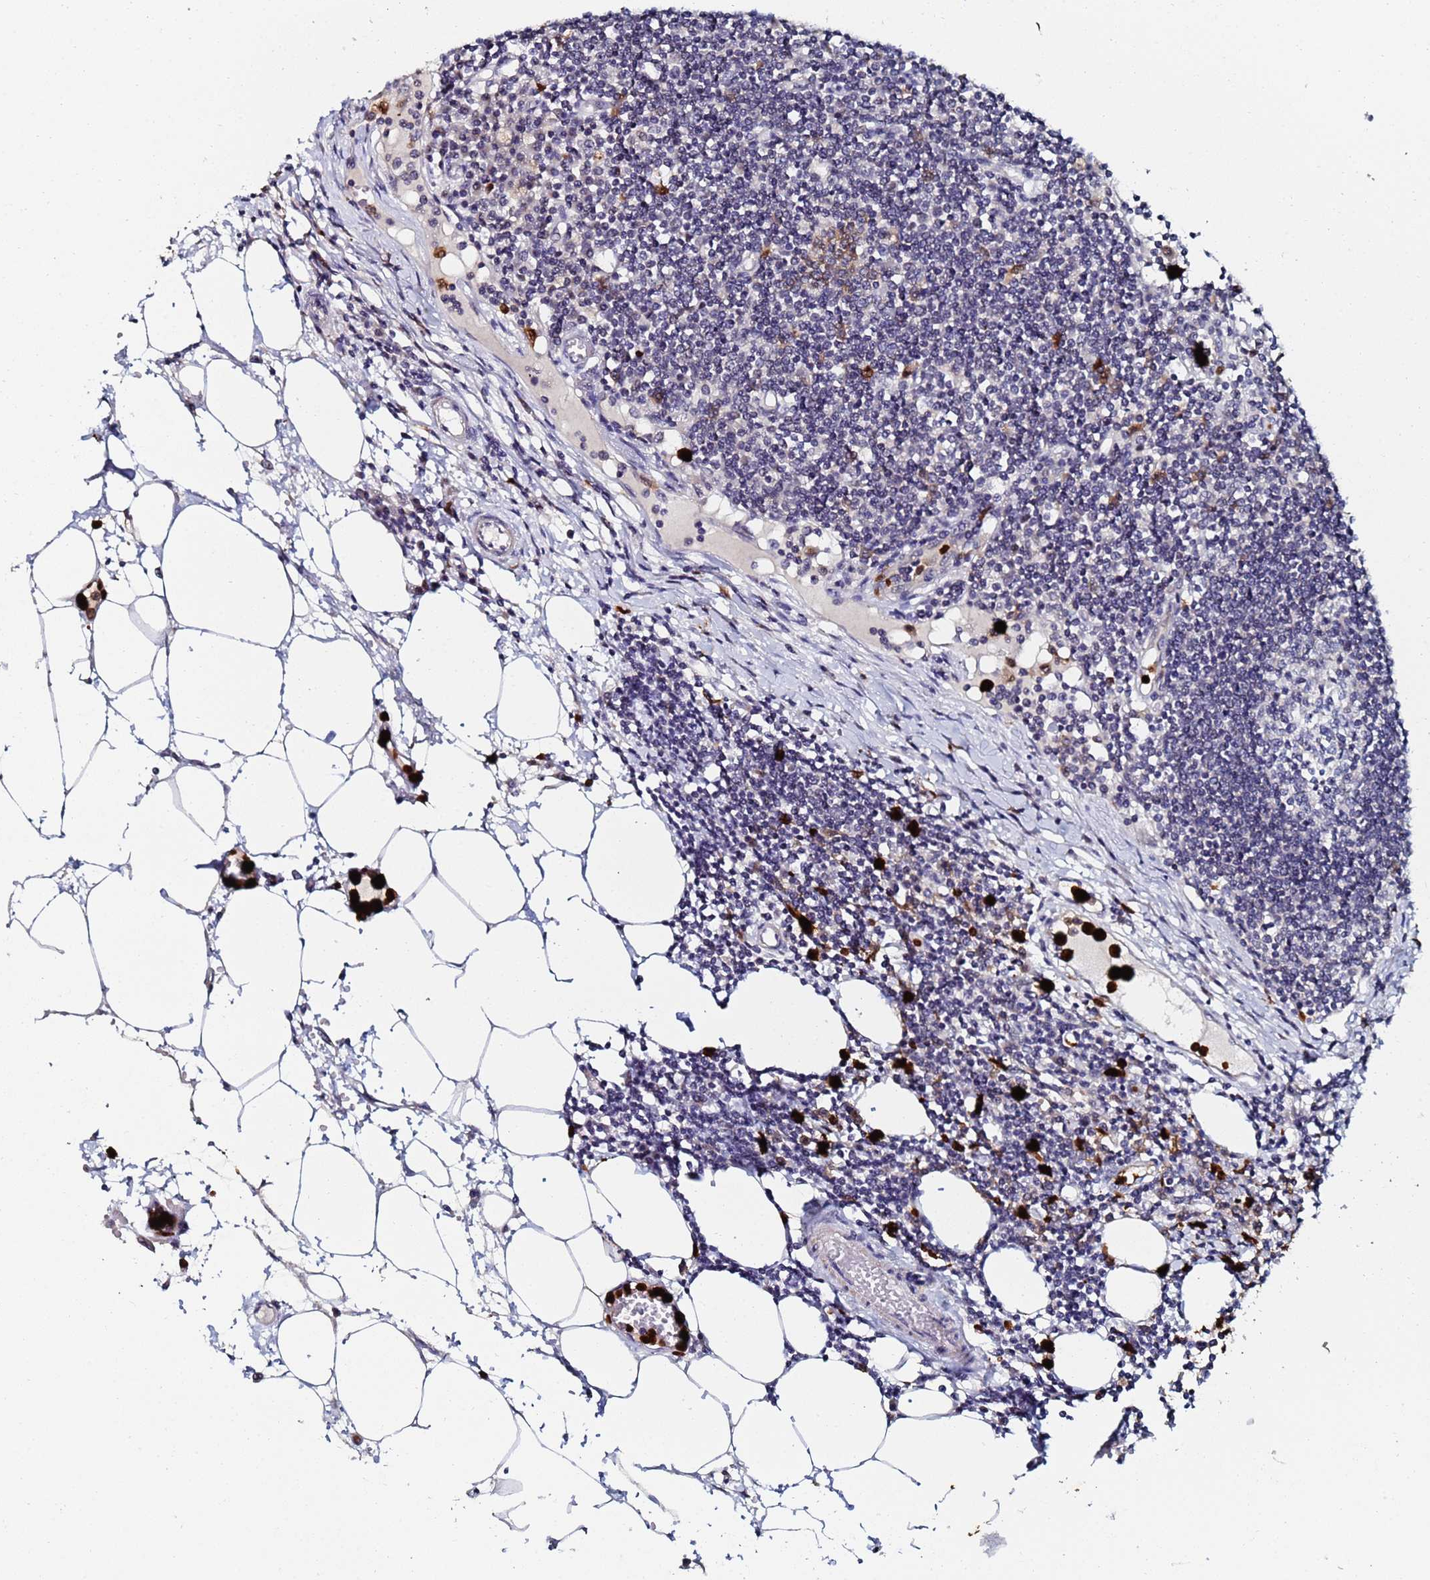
{"staining": {"intensity": "weak", "quantity": "25%-75%", "location": "cytoplasmic/membranous,nuclear"}, "tissue": "lymph node", "cell_type": "Germinal center cells", "image_type": "normal", "snomed": [{"axis": "morphology", "description": "Adenocarcinoma, NOS"}, {"axis": "topography", "description": "Lymph node"}], "caption": "Immunohistochemistry (IHC) (DAB) staining of benign human lymph node reveals weak cytoplasmic/membranous,nuclear protein staining in about 25%-75% of germinal center cells. The protein is stained brown, and the nuclei are stained in blue (DAB (3,3'-diaminobenzidine) IHC with brightfield microscopy, high magnification).", "gene": "MTCL1", "patient": {"sex": "female", "age": 62}}